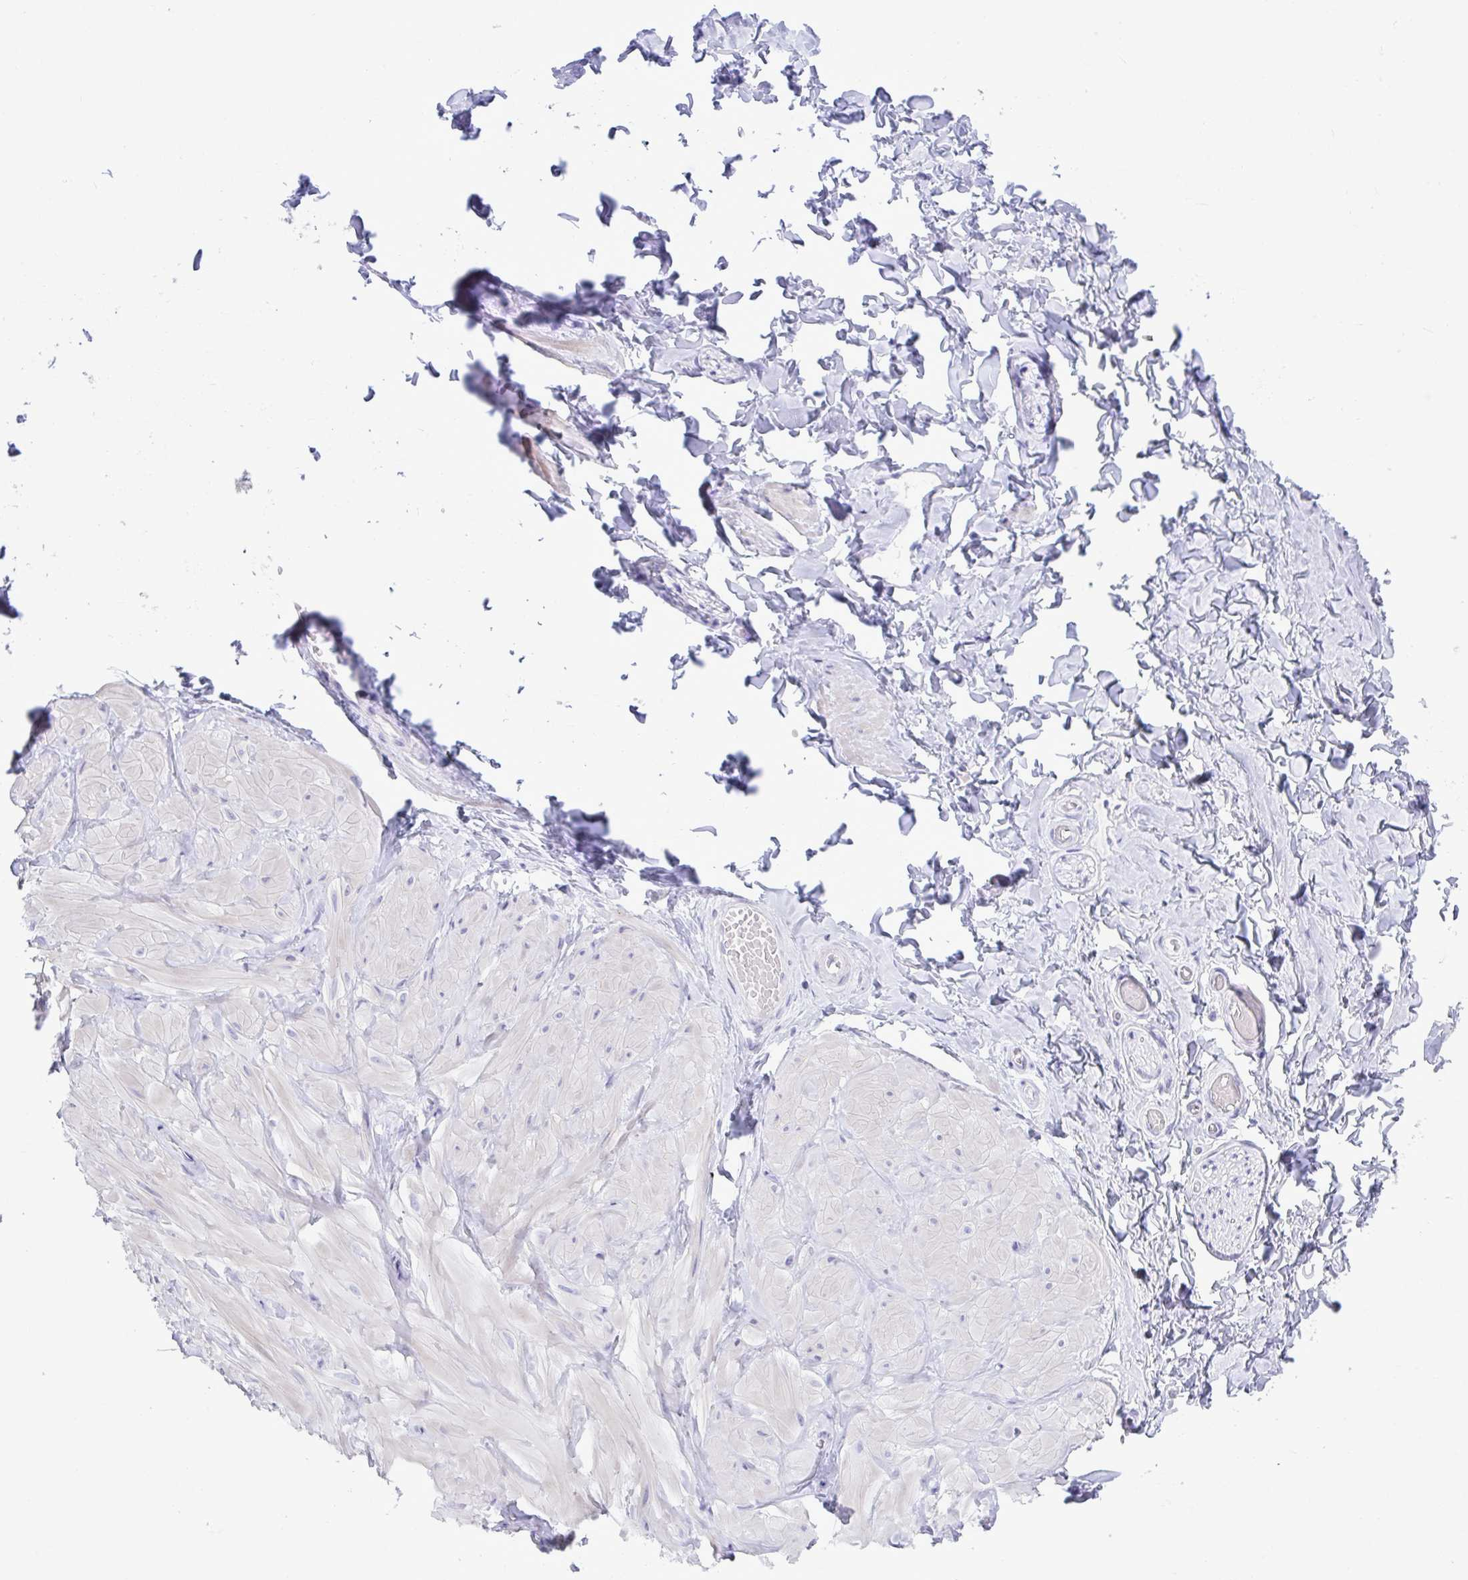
{"staining": {"intensity": "negative", "quantity": "none", "location": "none"}, "tissue": "adipose tissue", "cell_type": "Adipocytes", "image_type": "normal", "snomed": [{"axis": "morphology", "description": "Normal tissue, NOS"}, {"axis": "topography", "description": "Soft tissue"}, {"axis": "topography", "description": "Adipose tissue"}, {"axis": "topography", "description": "Vascular tissue"}, {"axis": "topography", "description": "Peripheral nerve tissue"}], "caption": "The histopathology image reveals no significant positivity in adipocytes of adipose tissue.", "gene": "ISL1", "patient": {"sex": "male", "age": 29}}